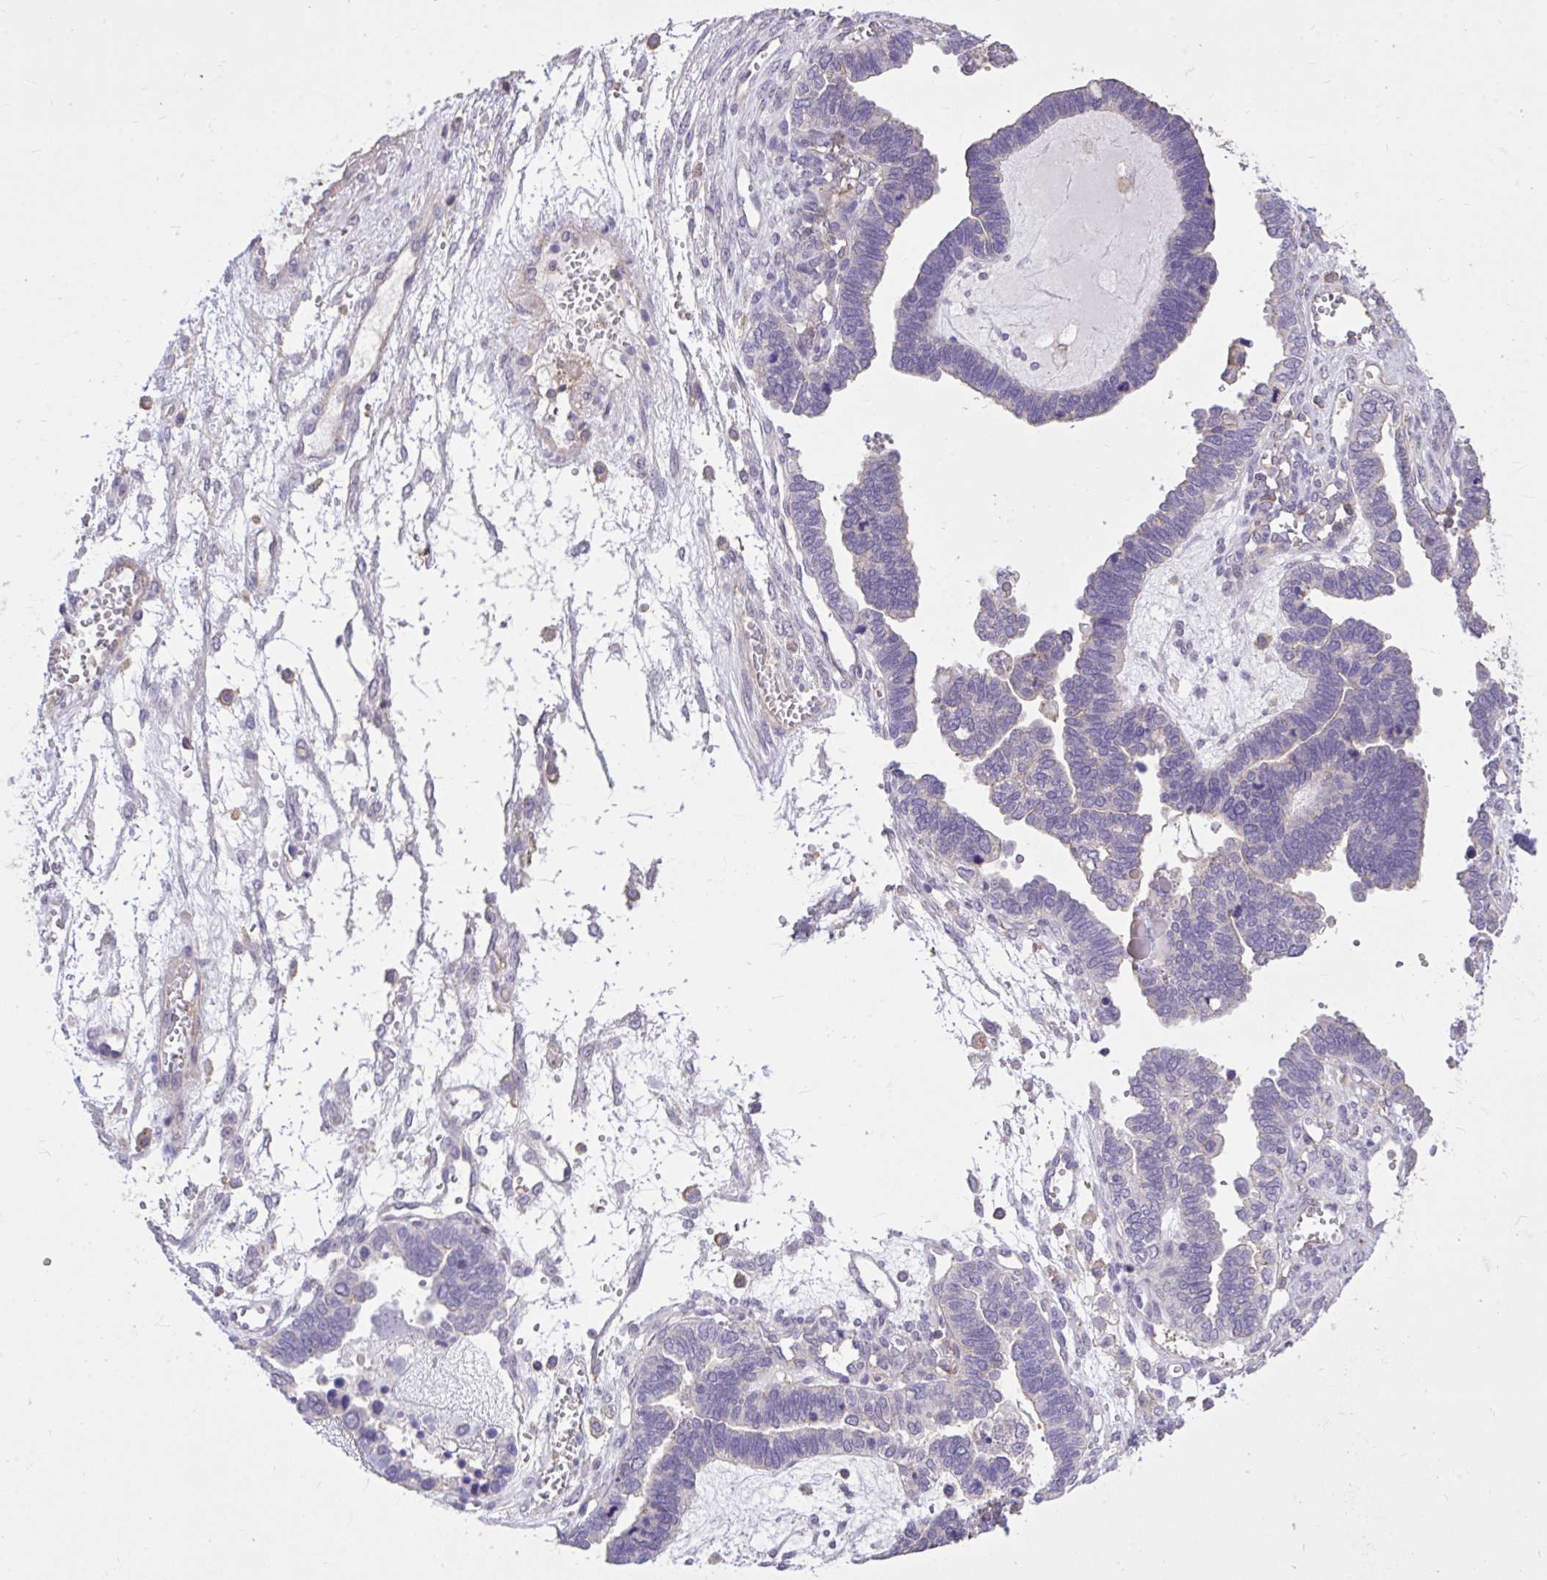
{"staining": {"intensity": "negative", "quantity": "none", "location": "none"}, "tissue": "ovarian cancer", "cell_type": "Tumor cells", "image_type": "cancer", "snomed": [{"axis": "morphology", "description": "Cystadenocarcinoma, serous, NOS"}, {"axis": "topography", "description": "Ovary"}], "caption": "Immunohistochemical staining of ovarian serous cystadenocarcinoma exhibits no significant expression in tumor cells.", "gene": "IGFL2", "patient": {"sex": "female", "age": 51}}